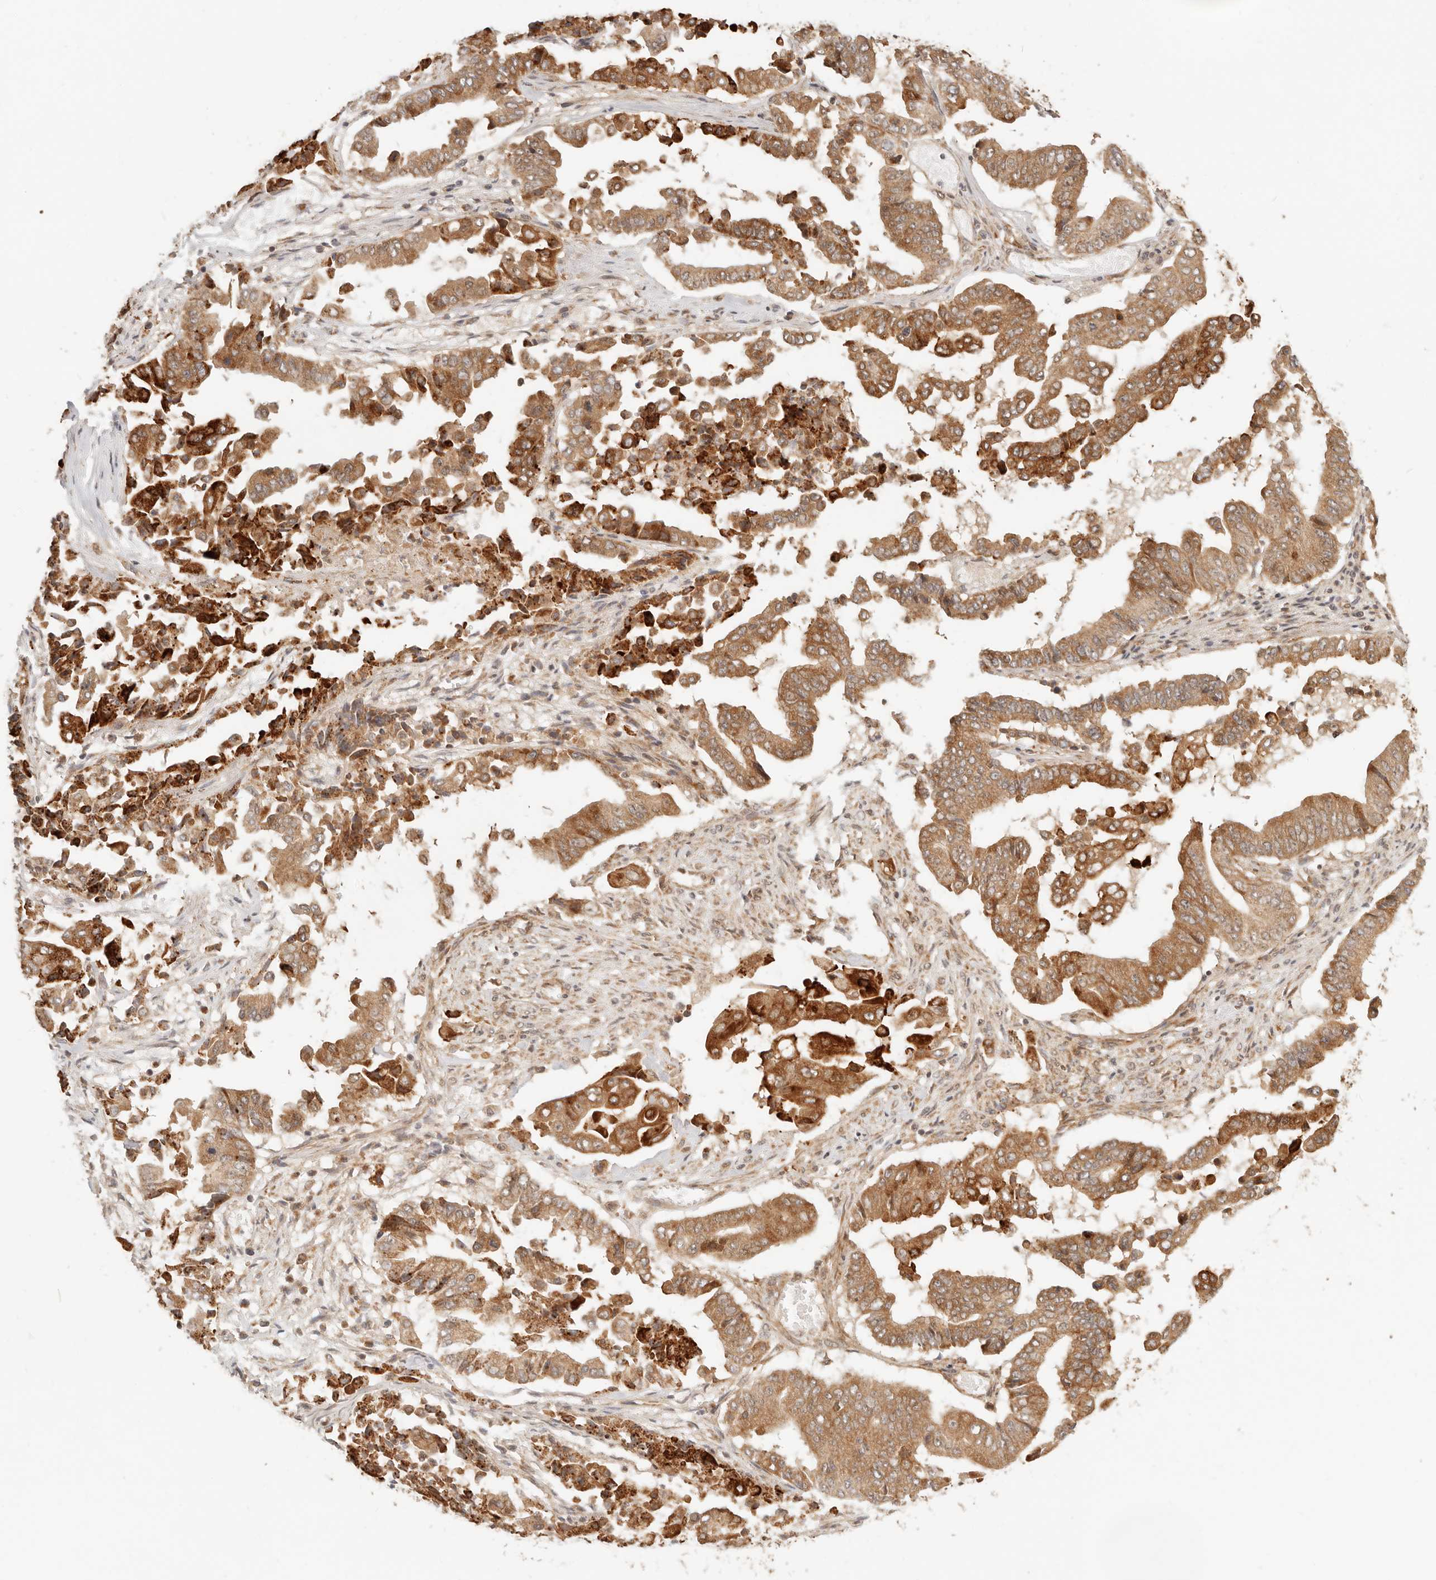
{"staining": {"intensity": "strong", "quantity": "25%-75%", "location": "cytoplasmic/membranous"}, "tissue": "pancreatic cancer", "cell_type": "Tumor cells", "image_type": "cancer", "snomed": [{"axis": "morphology", "description": "Adenocarcinoma, NOS"}, {"axis": "topography", "description": "Pancreas"}], "caption": "Immunohistochemistry micrograph of human pancreatic cancer (adenocarcinoma) stained for a protein (brown), which displays high levels of strong cytoplasmic/membranous staining in about 25%-75% of tumor cells.", "gene": "BAALC", "patient": {"sex": "female", "age": 77}}